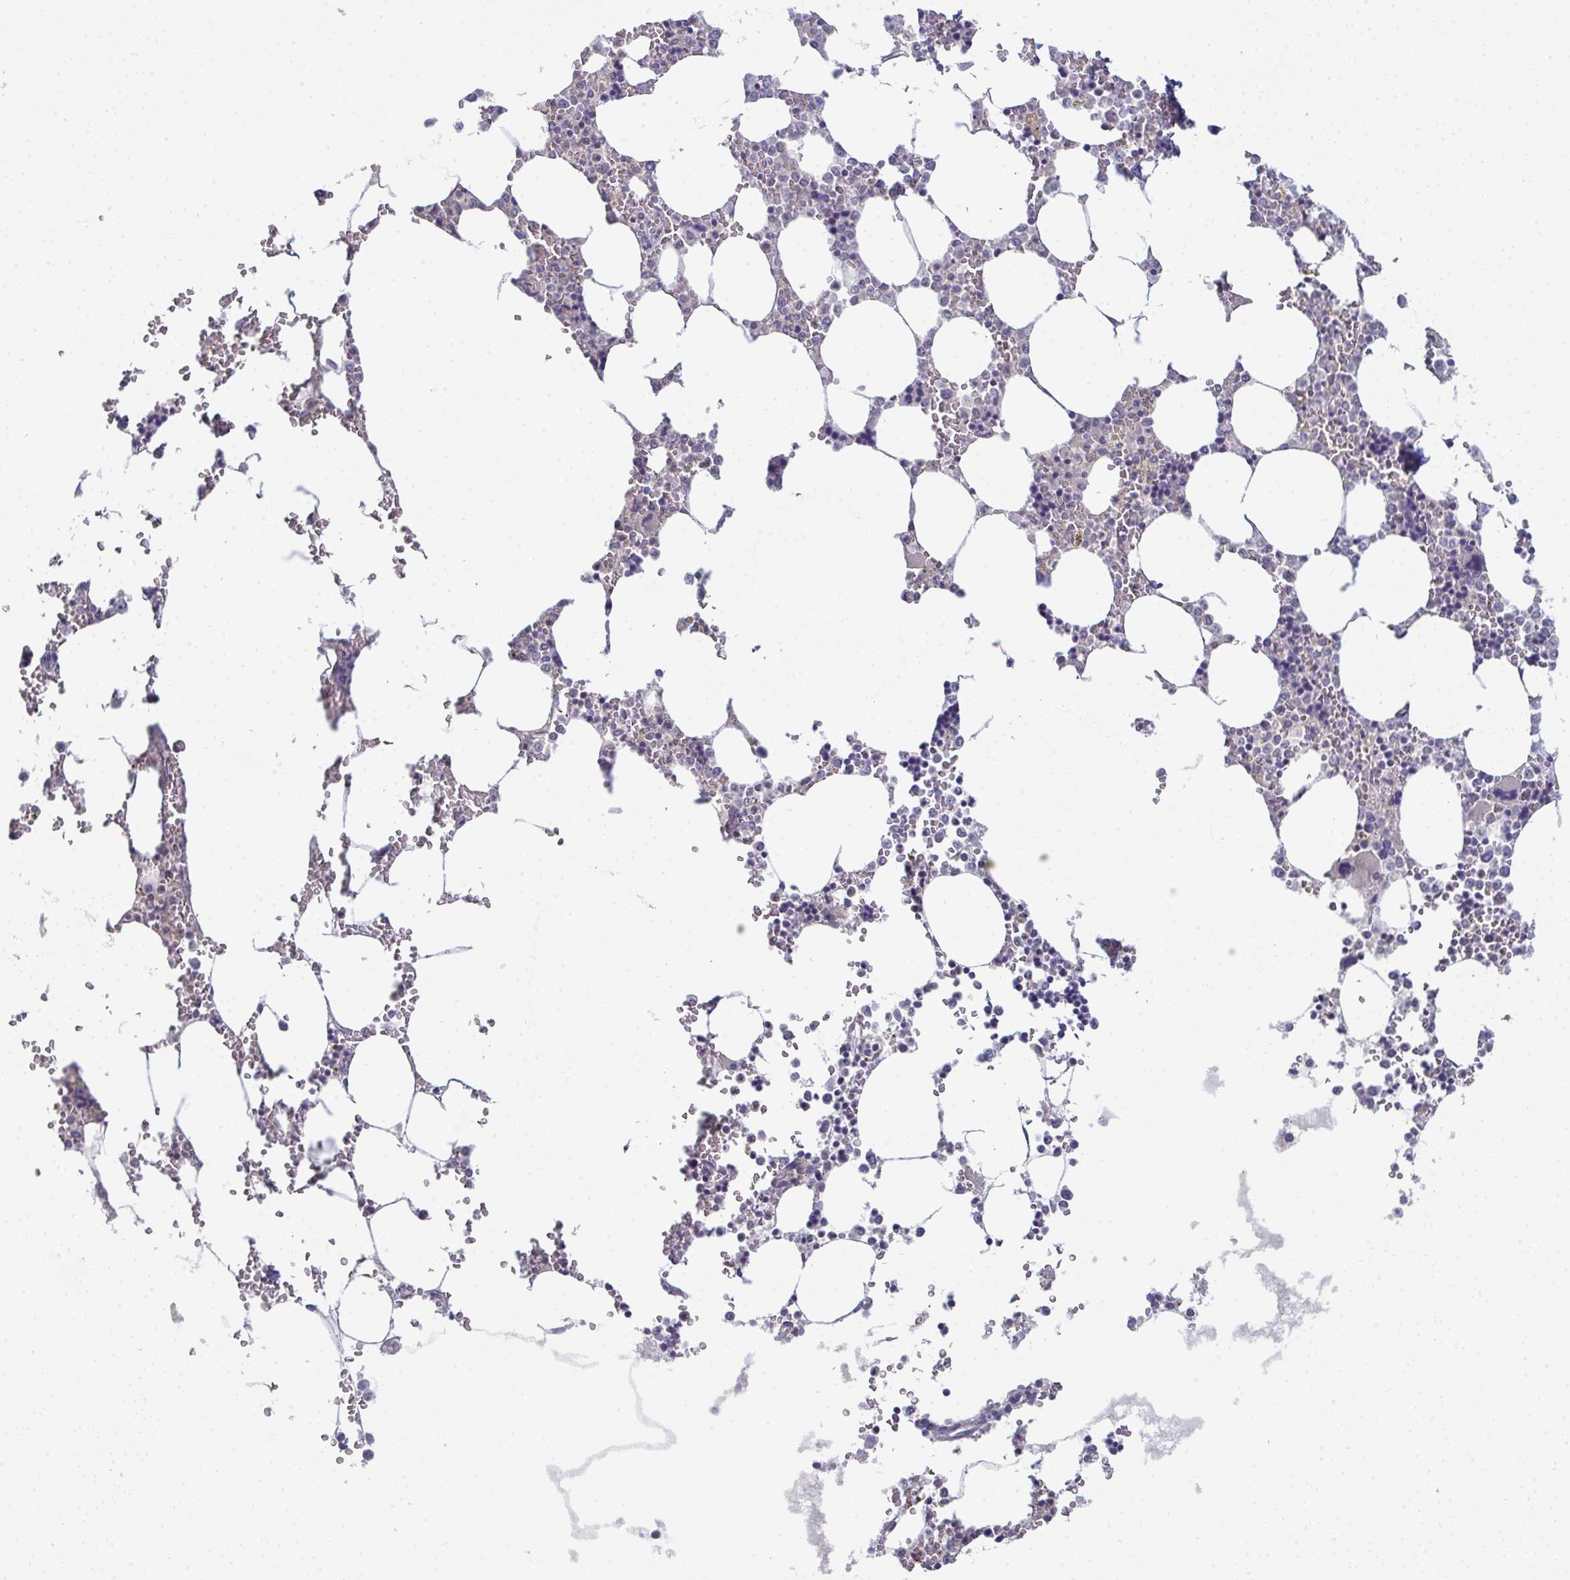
{"staining": {"intensity": "negative", "quantity": "none", "location": "none"}, "tissue": "bone marrow", "cell_type": "Hematopoietic cells", "image_type": "normal", "snomed": [{"axis": "morphology", "description": "Normal tissue, NOS"}, {"axis": "topography", "description": "Bone marrow"}], "caption": "Protein analysis of benign bone marrow displays no significant staining in hematopoietic cells. (IHC, brightfield microscopy, high magnification).", "gene": "ADAM21", "patient": {"sex": "male", "age": 64}}